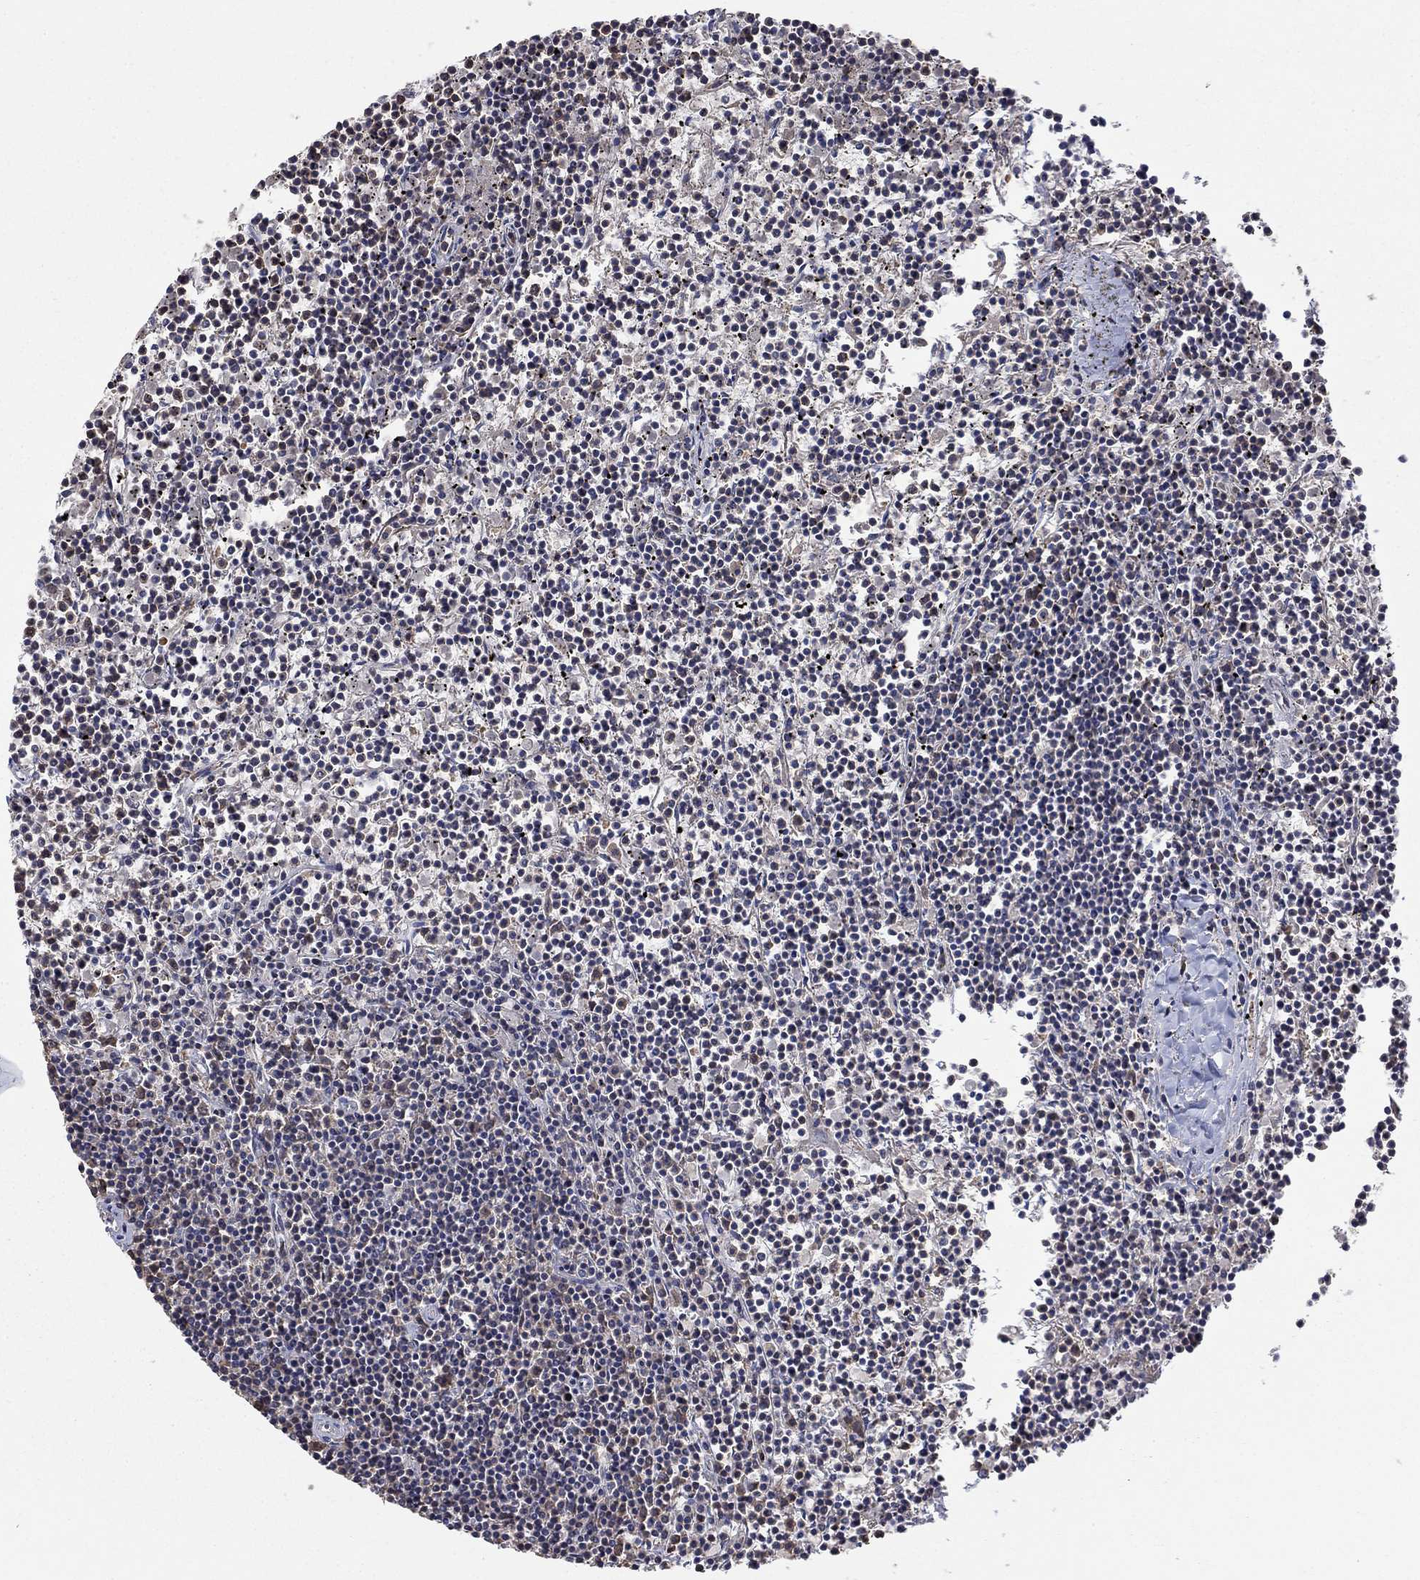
{"staining": {"intensity": "negative", "quantity": "none", "location": "none"}, "tissue": "lymphoma", "cell_type": "Tumor cells", "image_type": "cancer", "snomed": [{"axis": "morphology", "description": "Malignant lymphoma, non-Hodgkin's type, Low grade"}, {"axis": "topography", "description": "Spleen"}], "caption": "Immunohistochemical staining of human lymphoma reveals no significant positivity in tumor cells.", "gene": "RNF114", "patient": {"sex": "female", "age": 19}}